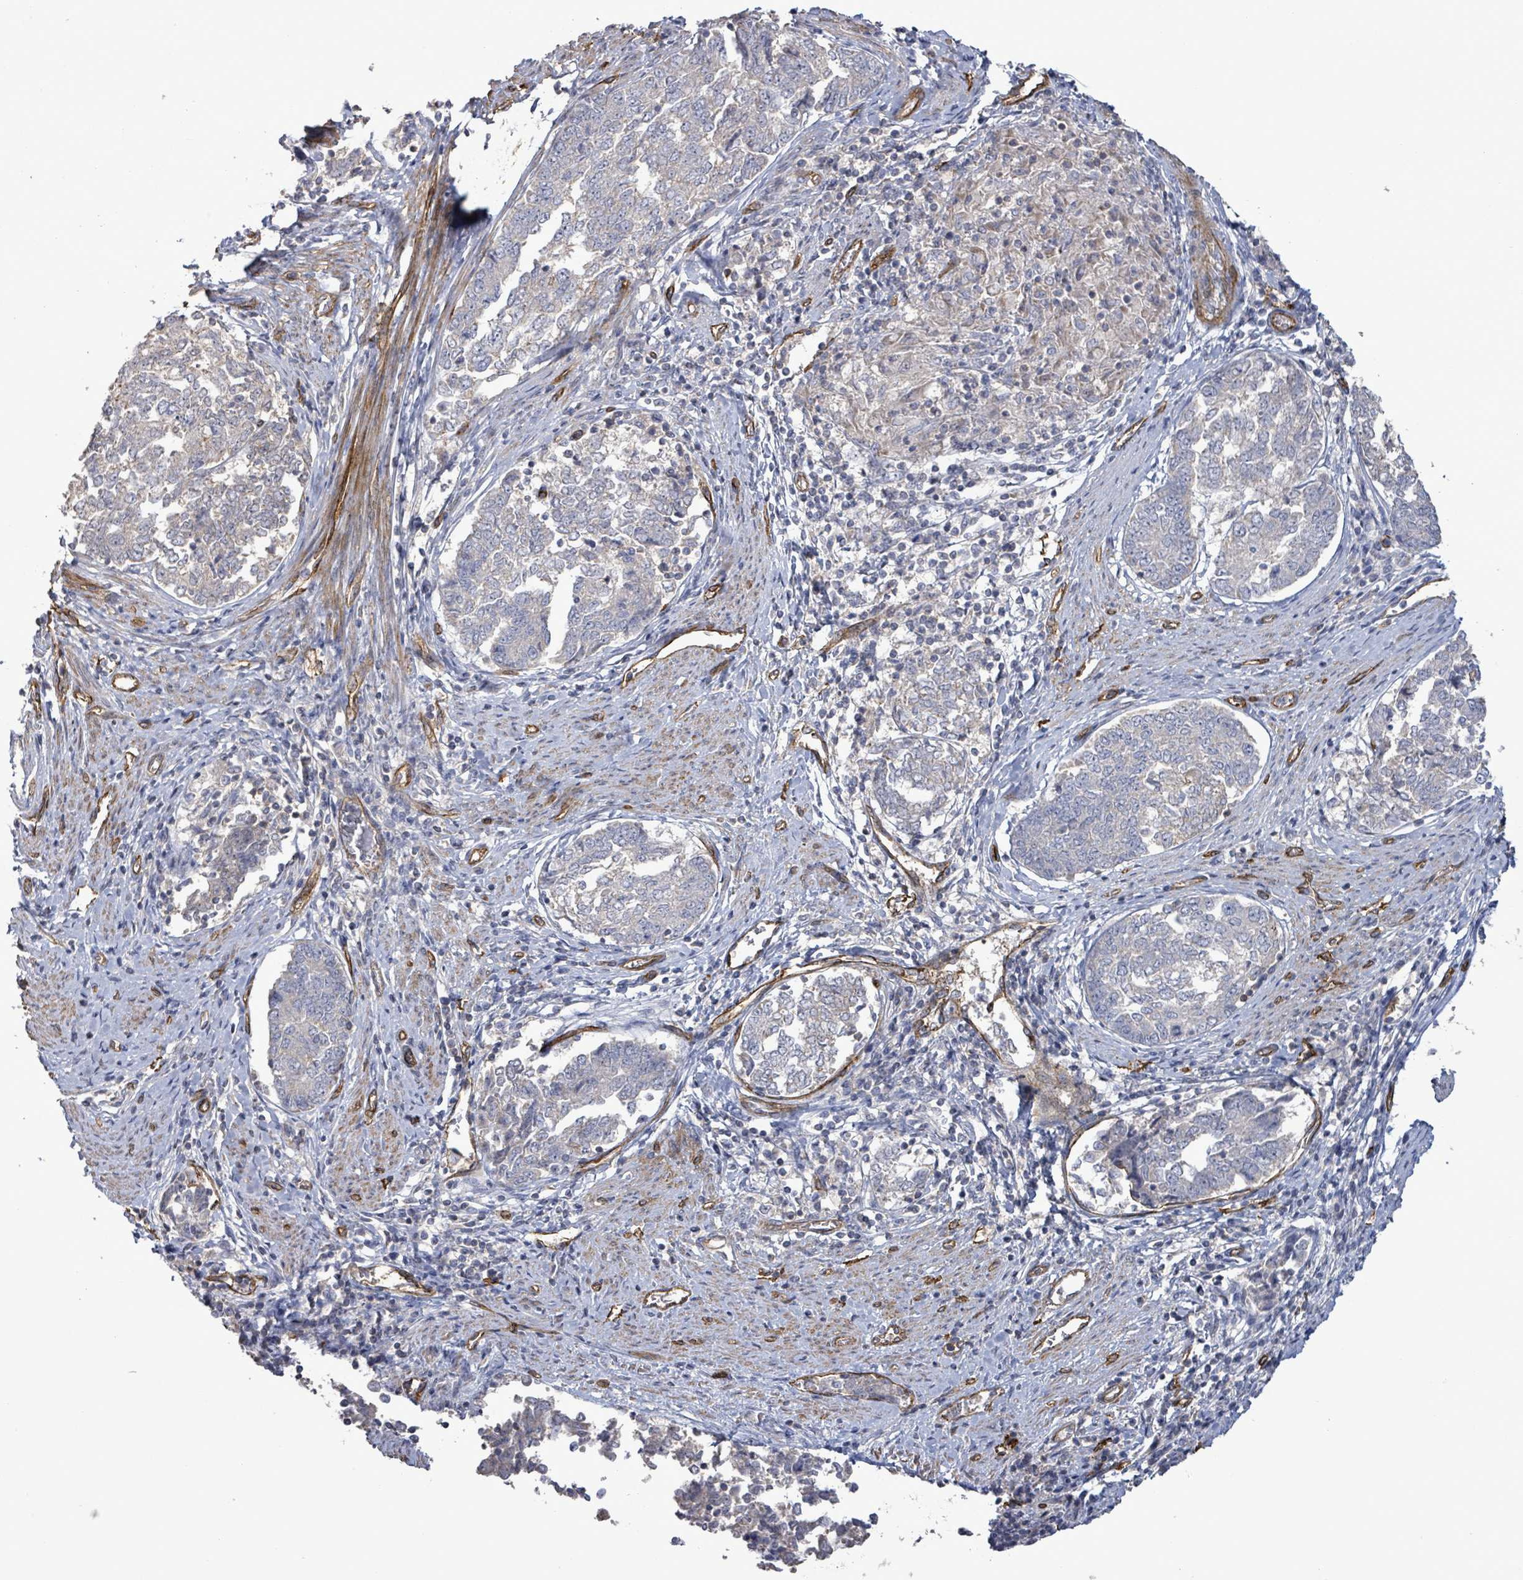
{"staining": {"intensity": "negative", "quantity": "none", "location": "none"}, "tissue": "endometrial cancer", "cell_type": "Tumor cells", "image_type": "cancer", "snomed": [{"axis": "morphology", "description": "Adenocarcinoma, NOS"}, {"axis": "topography", "description": "Endometrium"}], "caption": "Tumor cells are negative for brown protein staining in endometrial adenocarcinoma. (Stains: DAB (3,3'-diaminobenzidine) IHC with hematoxylin counter stain, Microscopy: brightfield microscopy at high magnification).", "gene": "KANK3", "patient": {"sex": "female", "age": 80}}